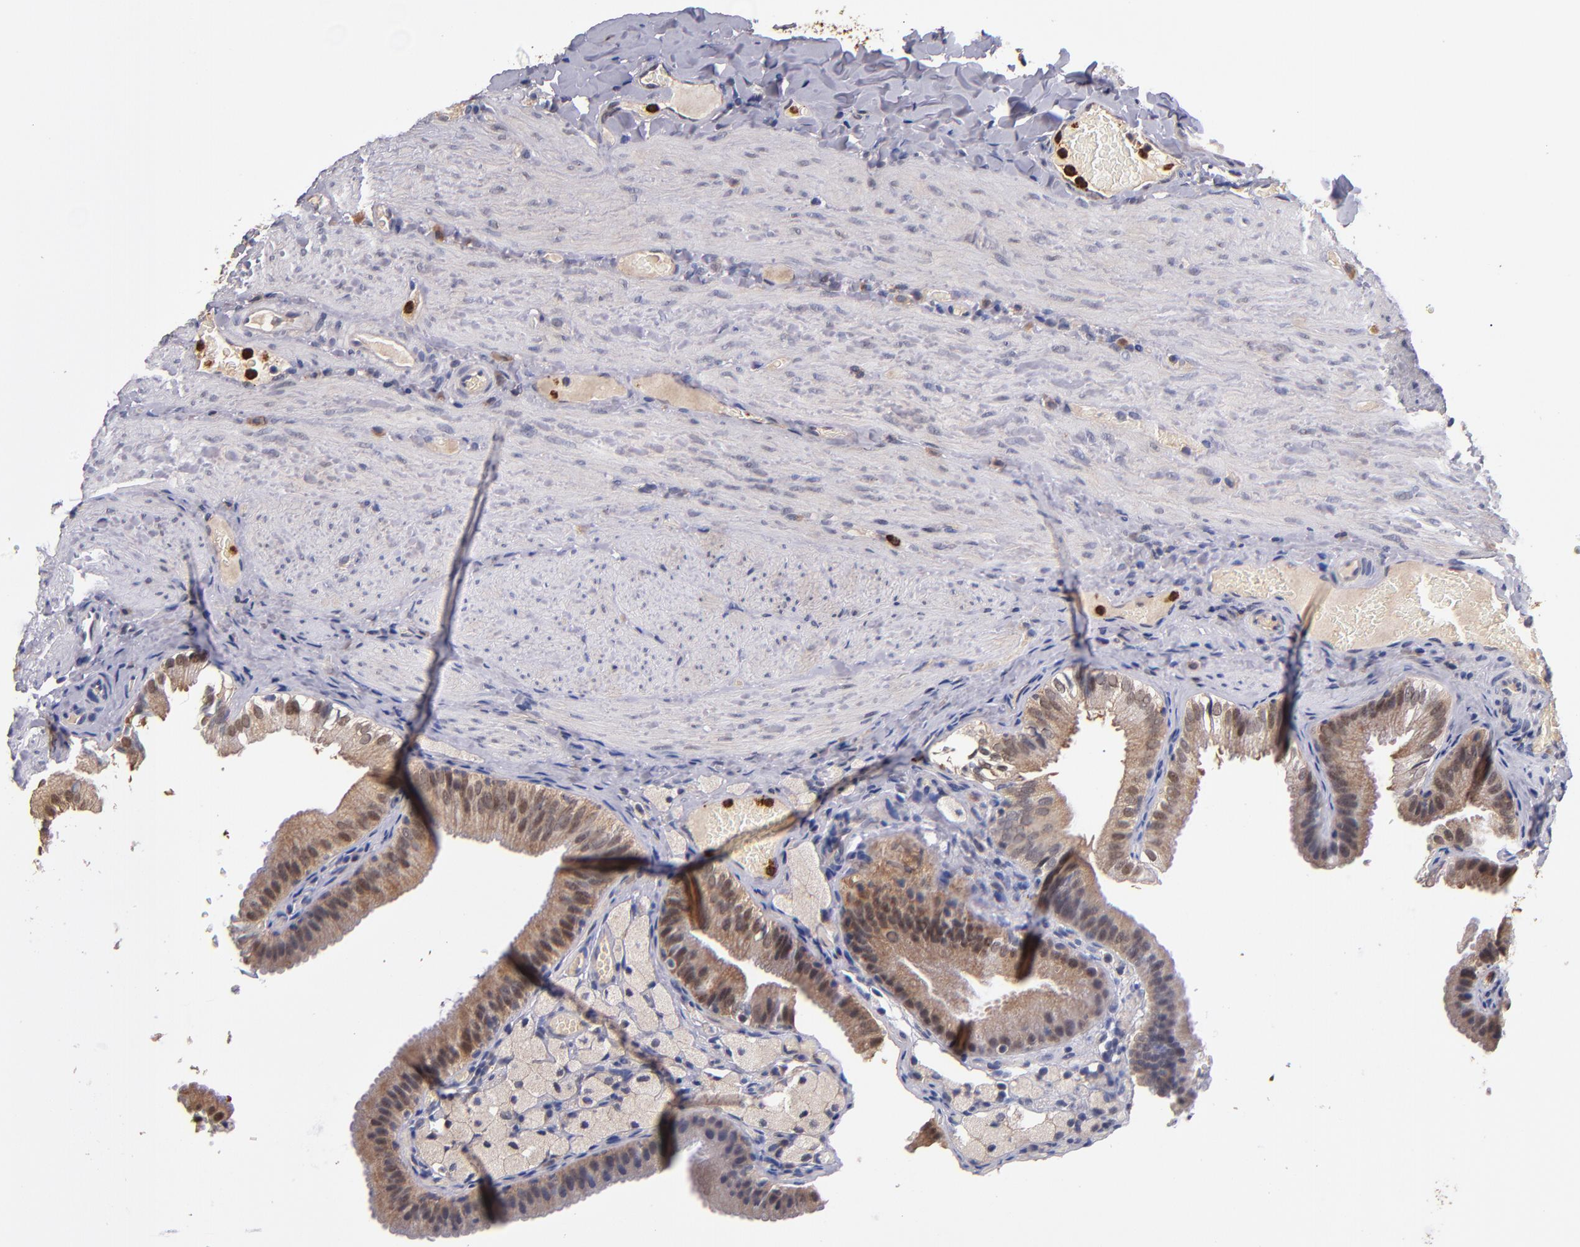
{"staining": {"intensity": "moderate", "quantity": ">75%", "location": "cytoplasmic/membranous"}, "tissue": "gallbladder", "cell_type": "Glandular cells", "image_type": "normal", "snomed": [{"axis": "morphology", "description": "Normal tissue, NOS"}, {"axis": "topography", "description": "Gallbladder"}], "caption": "High-power microscopy captured an immunohistochemistry image of unremarkable gallbladder, revealing moderate cytoplasmic/membranous staining in about >75% of glandular cells.", "gene": "TTLL12", "patient": {"sex": "female", "age": 24}}